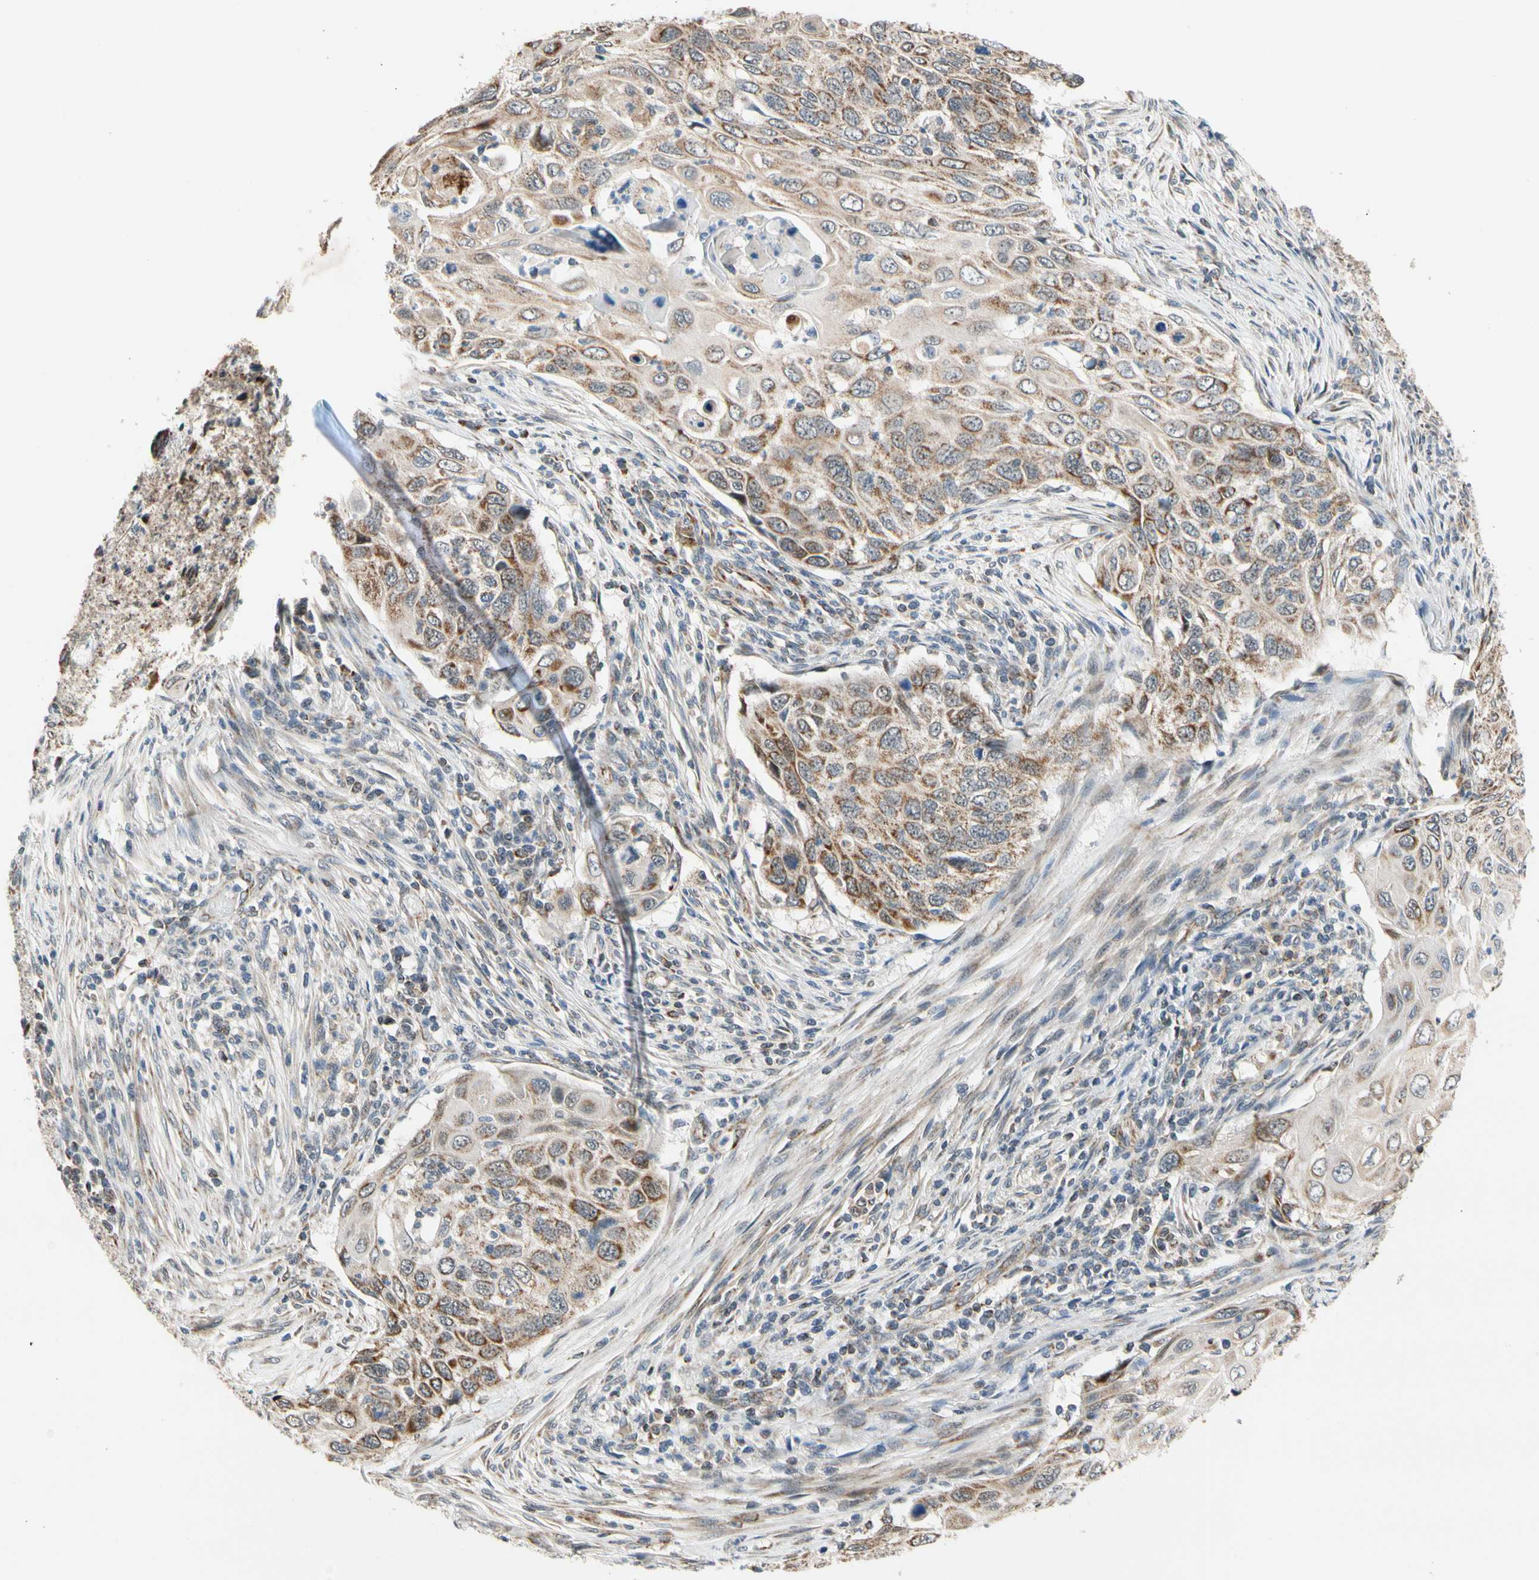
{"staining": {"intensity": "moderate", "quantity": ">75%", "location": "cytoplasmic/membranous"}, "tissue": "cervical cancer", "cell_type": "Tumor cells", "image_type": "cancer", "snomed": [{"axis": "morphology", "description": "Squamous cell carcinoma, NOS"}, {"axis": "topography", "description": "Cervix"}], "caption": "IHC of human cervical cancer displays medium levels of moderate cytoplasmic/membranous positivity in about >75% of tumor cells.", "gene": "KHDC4", "patient": {"sex": "female", "age": 70}}